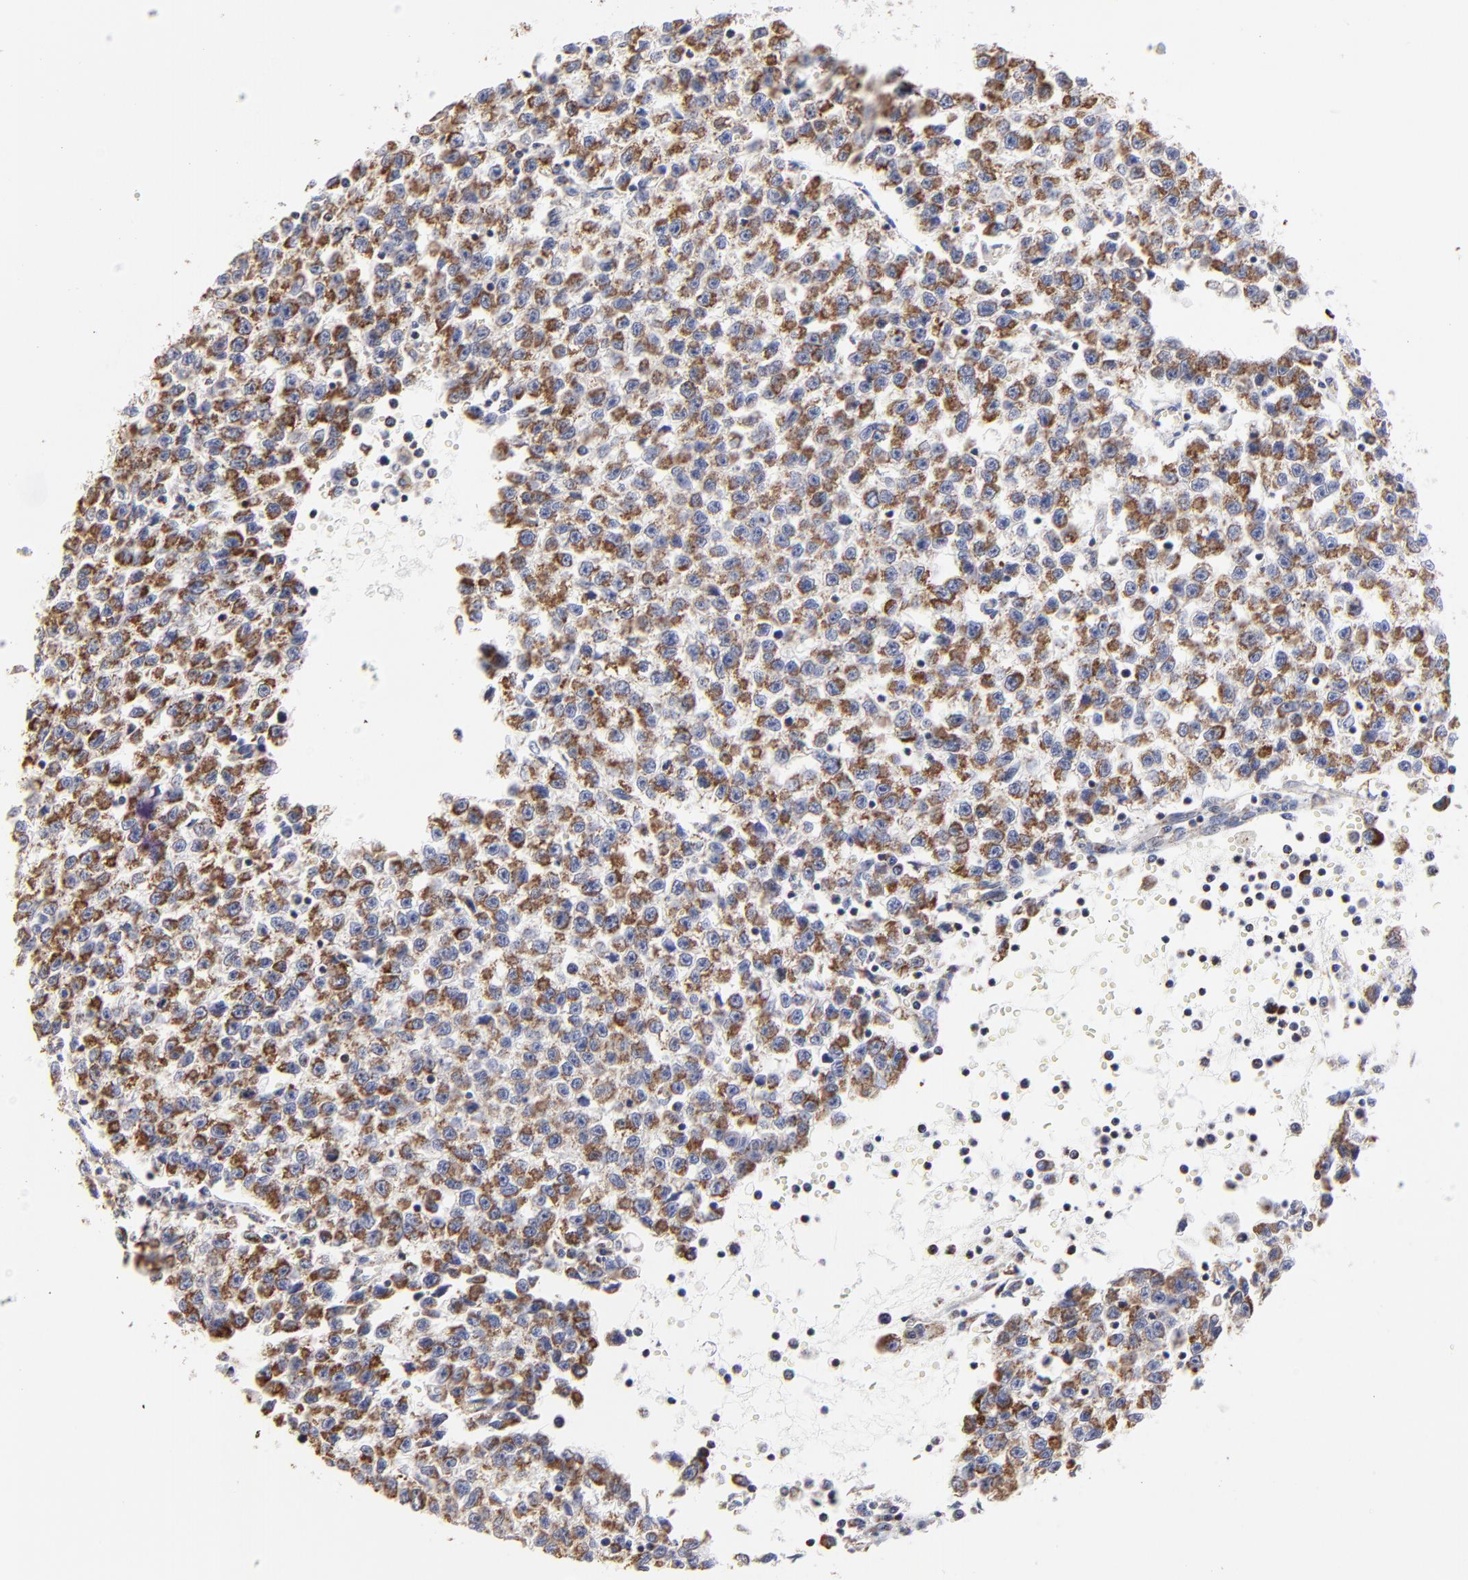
{"staining": {"intensity": "strong", "quantity": ">75%", "location": "cytoplasmic/membranous"}, "tissue": "testis cancer", "cell_type": "Tumor cells", "image_type": "cancer", "snomed": [{"axis": "morphology", "description": "Seminoma, NOS"}, {"axis": "topography", "description": "Testis"}], "caption": "A brown stain highlights strong cytoplasmic/membranous staining of a protein in testis cancer (seminoma) tumor cells.", "gene": "PINK1", "patient": {"sex": "male", "age": 35}}